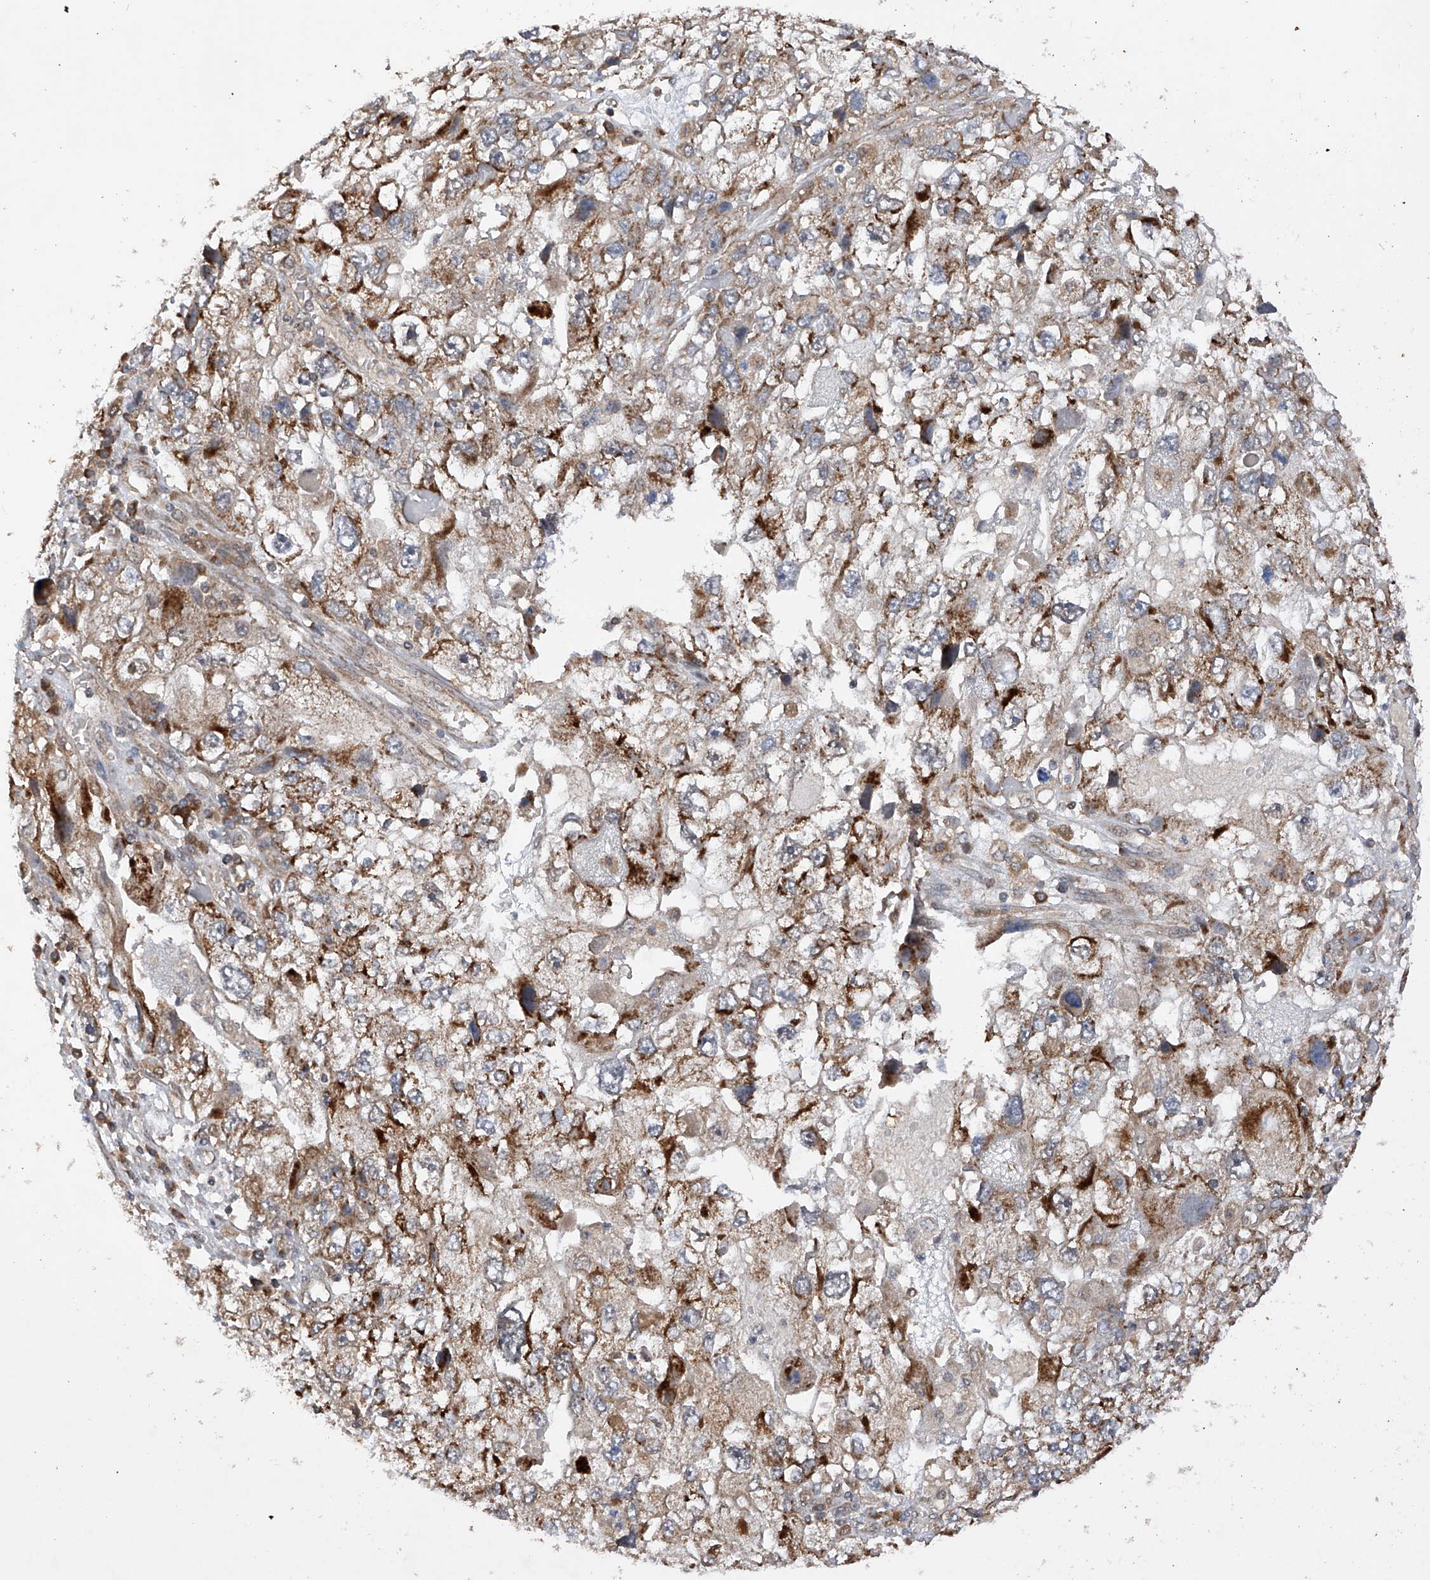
{"staining": {"intensity": "moderate", "quantity": ">75%", "location": "cytoplasmic/membranous"}, "tissue": "endometrial cancer", "cell_type": "Tumor cells", "image_type": "cancer", "snomed": [{"axis": "morphology", "description": "Adenocarcinoma, NOS"}, {"axis": "topography", "description": "Endometrium"}], "caption": "Endometrial adenocarcinoma stained for a protein reveals moderate cytoplasmic/membranous positivity in tumor cells. The protein is shown in brown color, while the nuclei are stained blue.", "gene": "SDHAF4", "patient": {"sex": "female", "age": 49}}